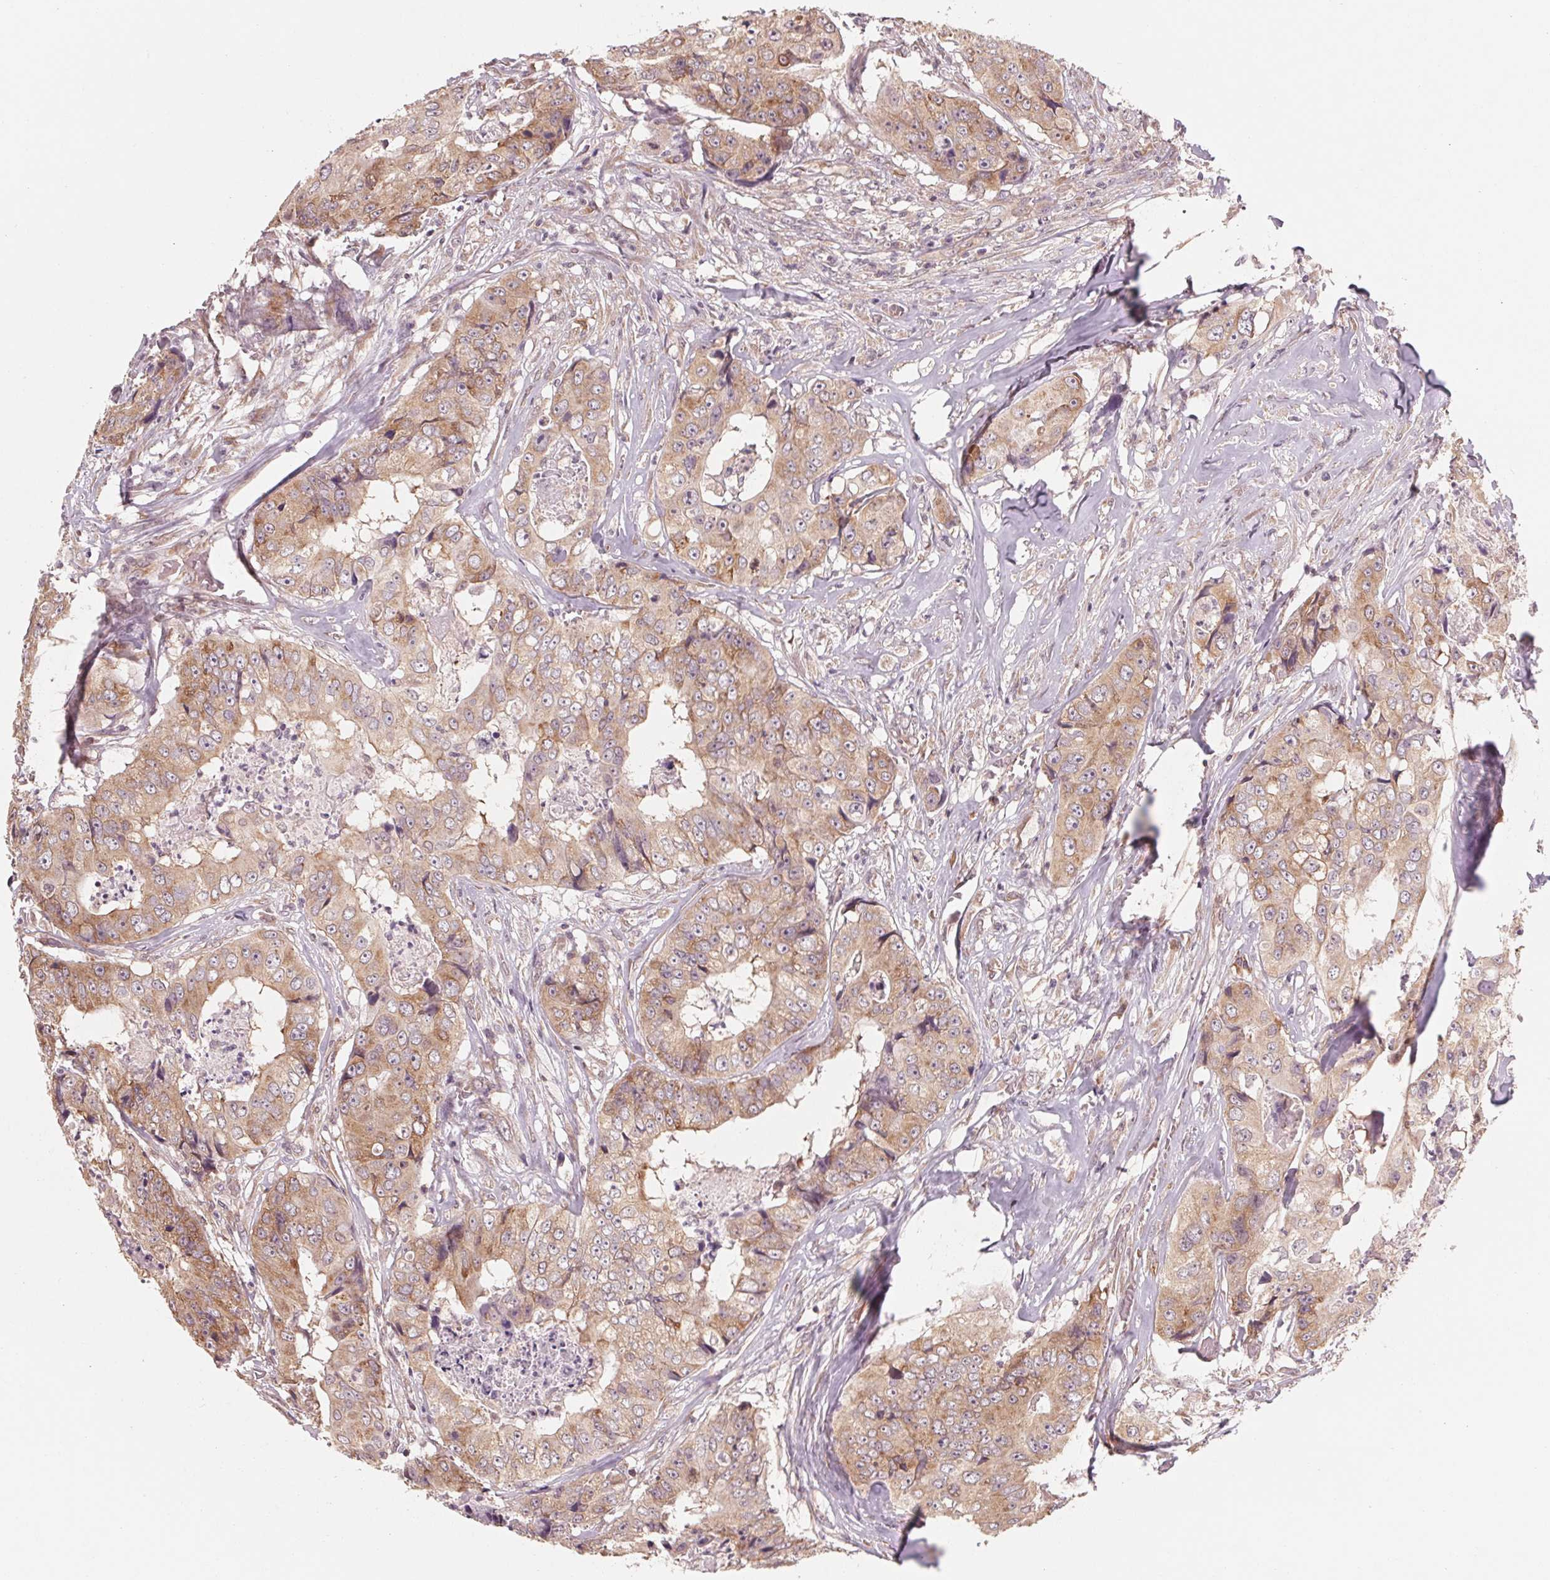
{"staining": {"intensity": "weak", "quantity": ">75%", "location": "cytoplasmic/membranous"}, "tissue": "colorectal cancer", "cell_type": "Tumor cells", "image_type": "cancer", "snomed": [{"axis": "morphology", "description": "Adenocarcinoma, NOS"}, {"axis": "topography", "description": "Rectum"}], "caption": "IHC micrograph of neoplastic tissue: human colorectal adenocarcinoma stained using immunohistochemistry (IHC) demonstrates low levels of weak protein expression localized specifically in the cytoplasmic/membranous of tumor cells, appearing as a cytoplasmic/membranous brown color.", "gene": "GIGYF2", "patient": {"sex": "female", "age": 62}}